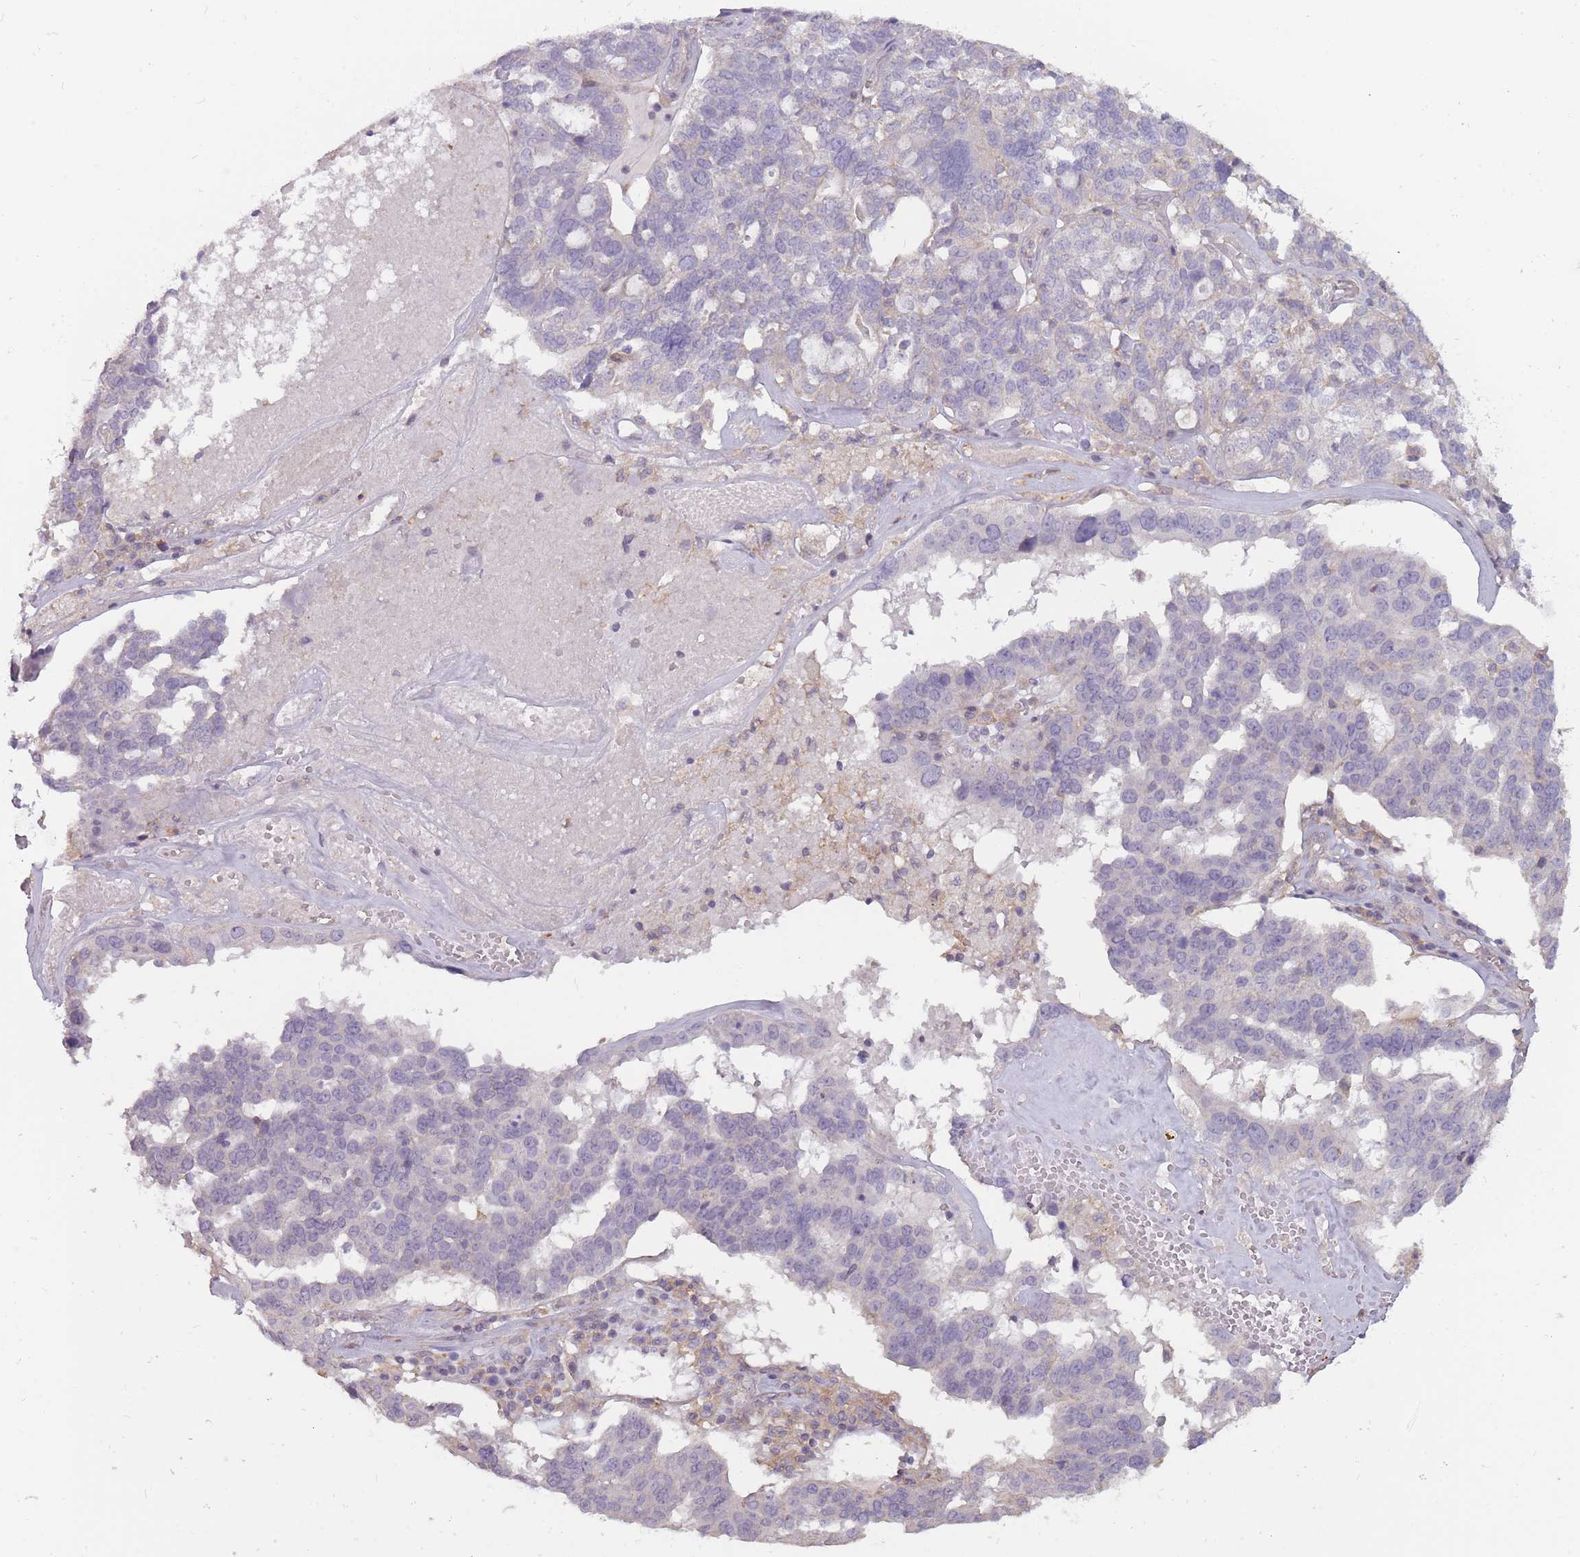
{"staining": {"intensity": "negative", "quantity": "none", "location": "none"}, "tissue": "ovarian cancer", "cell_type": "Tumor cells", "image_type": "cancer", "snomed": [{"axis": "morphology", "description": "Cystadenocarcinoma, serous, NOS"}, {"axis": "topography", "description": "Ovary"}], "caption": "Tumor cells show no significant protein positivity in ovarian serous cystadenocarcinoma.", "gene": "TET3", "patient": {"sex": "female", "age": 59}}